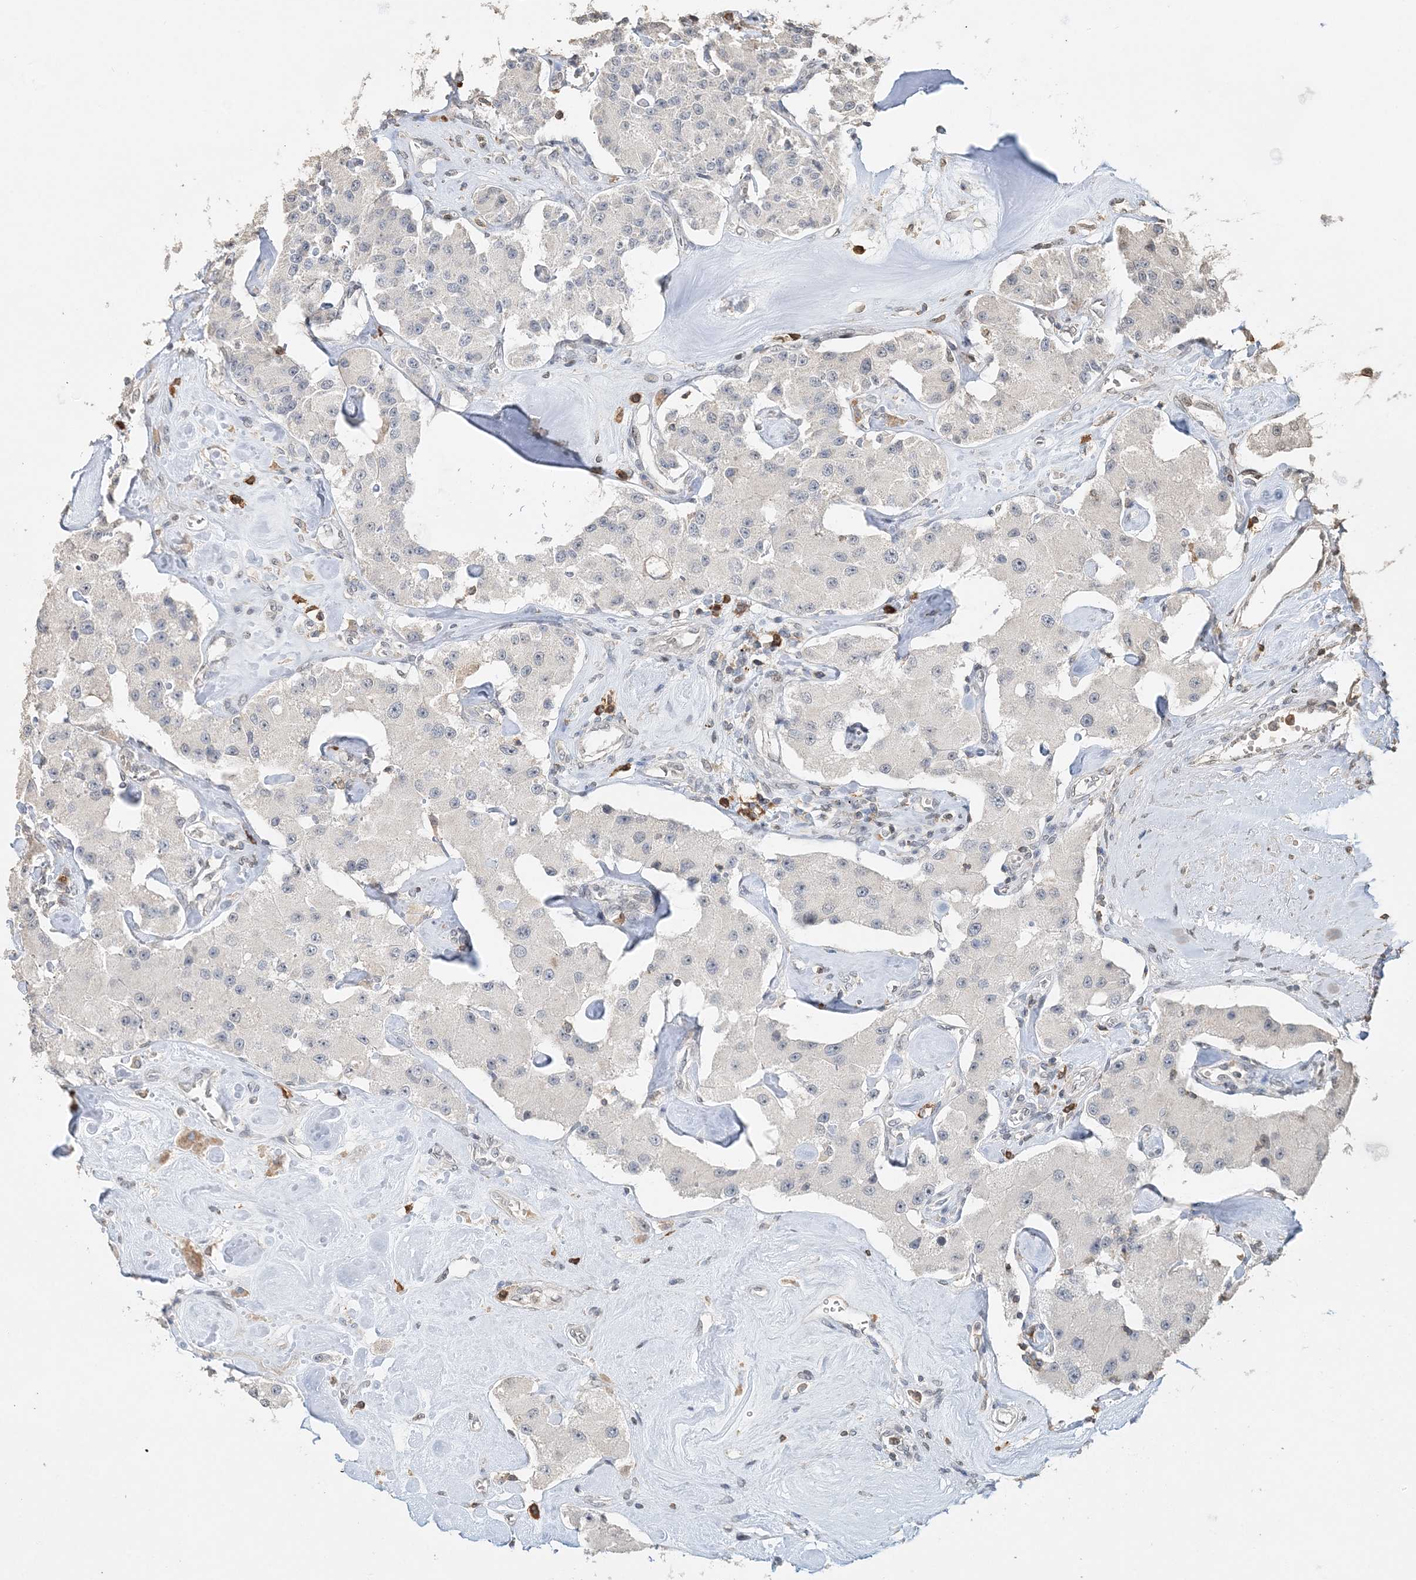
{"staining": {"intensity": "negative", "quantity": "none", "location": "none"}, "tissue": "carcinoid", "cell_type": "Tumor cells", "image_type": "cancer", "snomed": [{"axis": "morphology", "description": "Carcinoid, malignant, NOS"}, {"axis": "topography", "description": "Pancreas"}], "caption": "Immunohistochemistry image of neoplastic tissue: human malignant carcinoid stained with DAB (3,3'-diaminobenzidine) shows no significant protein expression in tumor cells.", "gene": "FAM110A", "patient": {"sex": "male", "age": 41}}